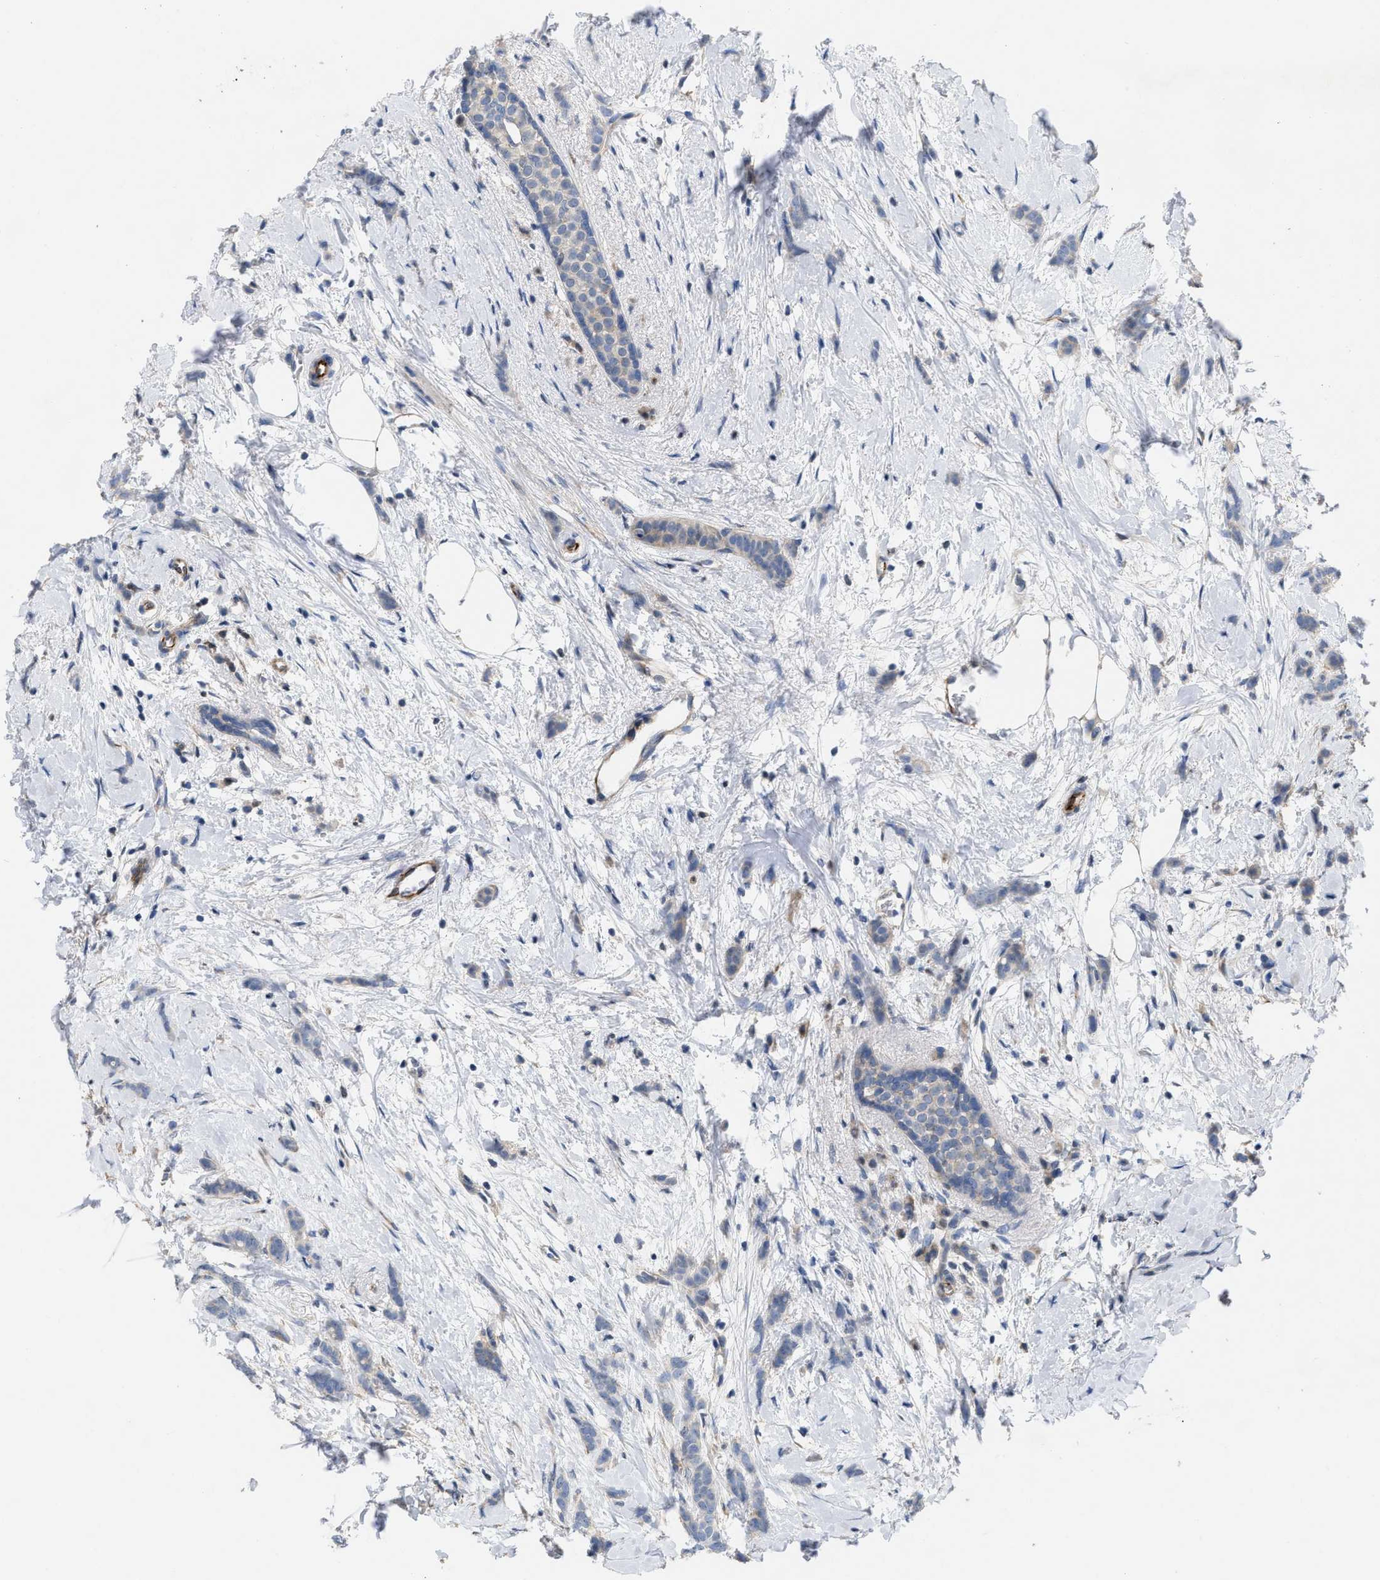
{"staining": {"intensity": "negative", "quantity": "none", "location": "none"}, "tissue": "breast cancer", "cell_type": "Tumor cells", "image_type": "cancer", "snomed": [{"axis": "morphology", "description": "Lobular carcinoma, in situ"}, {"axis": "morphology", "description": "Lobular carcinoma"}, {"axis": "topography", "description": "Breast"}], "caption": "The histopathology image reveals no significant expression in tumor cells of breast lobular carcinoma.", "gene": "TMEM131", "patient": {"sex": "female", "age": 41}}